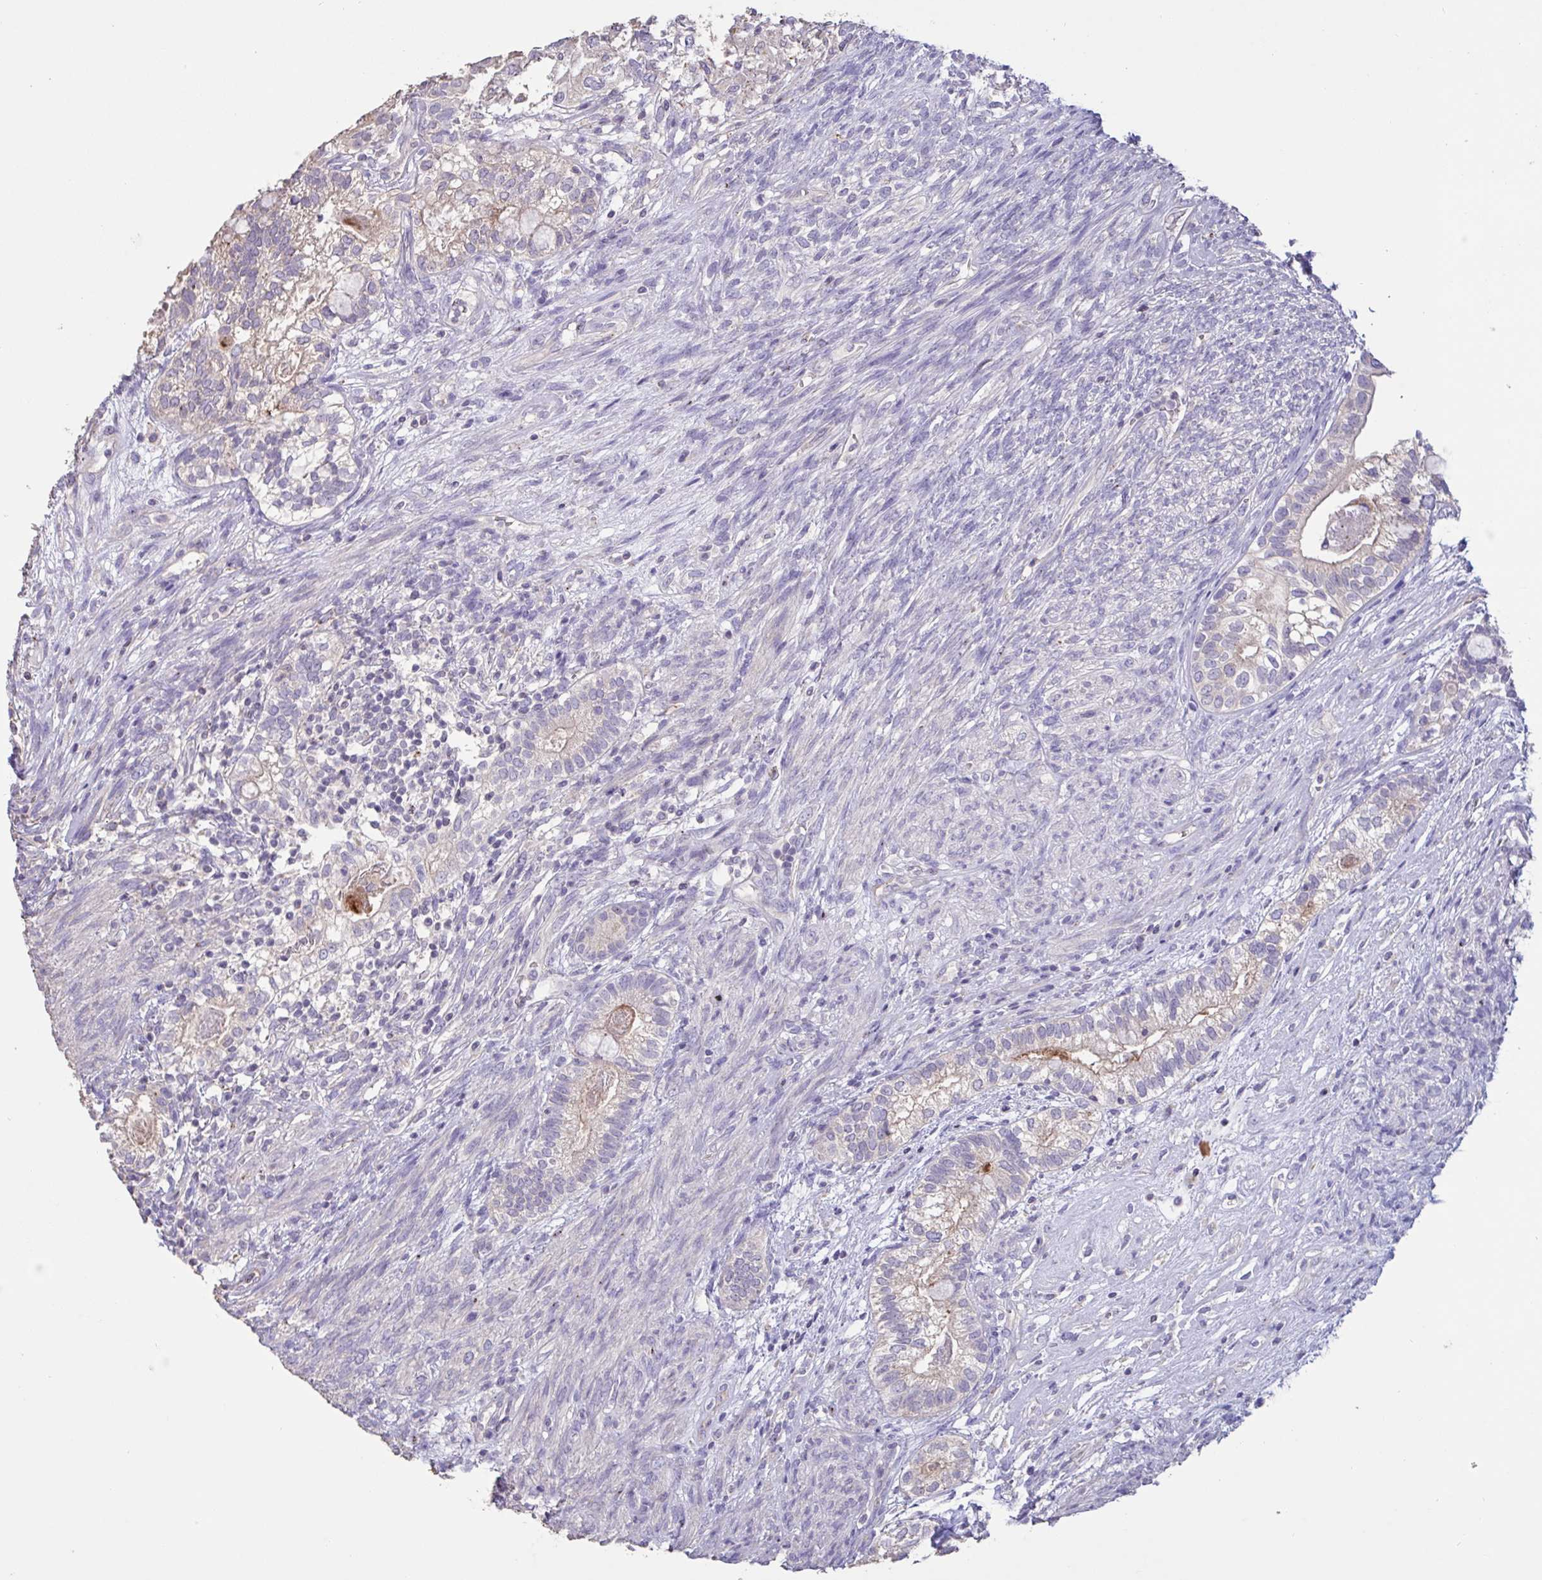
{"staining": {"intensity": "weak", "quantity": "<25%", "location": "cytoplasmic/membranous"}, "tissue": "testis cancer", "cell_type": "Tumor cells", "image_type": "cancer", "snomed": [{"axis": "morphology", "description": "Seminoma, NOS"}, {"axis": "morphology", "description": "Carcinoma, Embryonal, NOS"}, {"axis": "topography", "description": "Testis"}], "caption": "This is an immunohistochemistry micrograph of testis cancer. There is no positivity in tumor cells.", "gene": "CHMP5", "patient": {"sex": "male", "age": 41}}